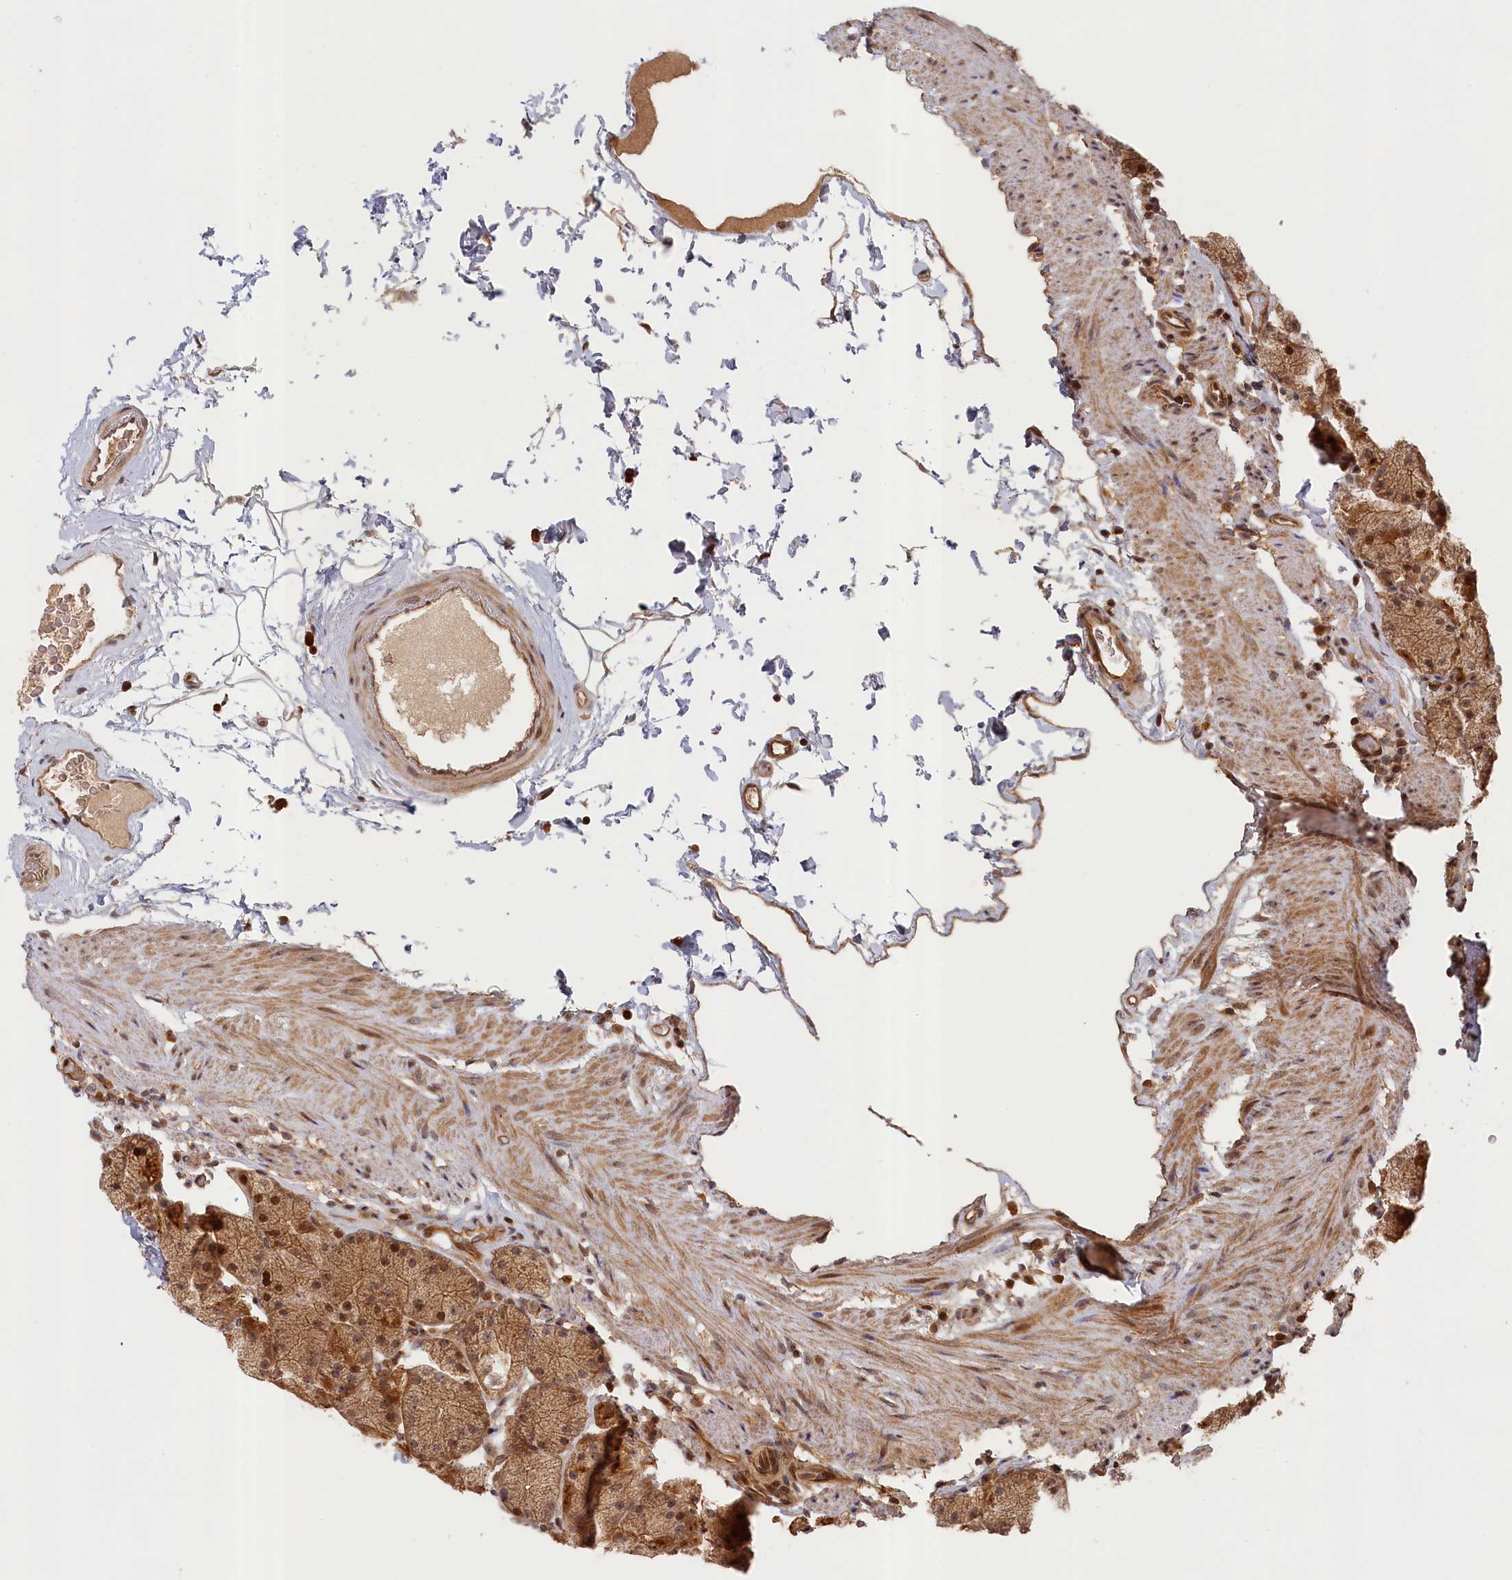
{"staining": {"intensity": "strong", "quantity": "25%-75%", "location": "cytoplasmic/membranous,nuclear"}, "tissue": "stomach", "cell_type": "Glandular cells", "image_type": "normal", "snomed": [{"axis": "morphology", "description": "Normal tissue, NOS"}, {"axis": "topography", "description": "Stomach, upper"}, {"axis": "topography", "description": "Stomach, lower"}], "caption": "Strong cytoplasmic/membranous,nuclear positivity for a protein is appreciated in about 25%-75% of glandular cells of normal stomach using immunohistochemistry (IHC).", "gene": "CEP44", "patient": {"sex": "male", "age": 67}}